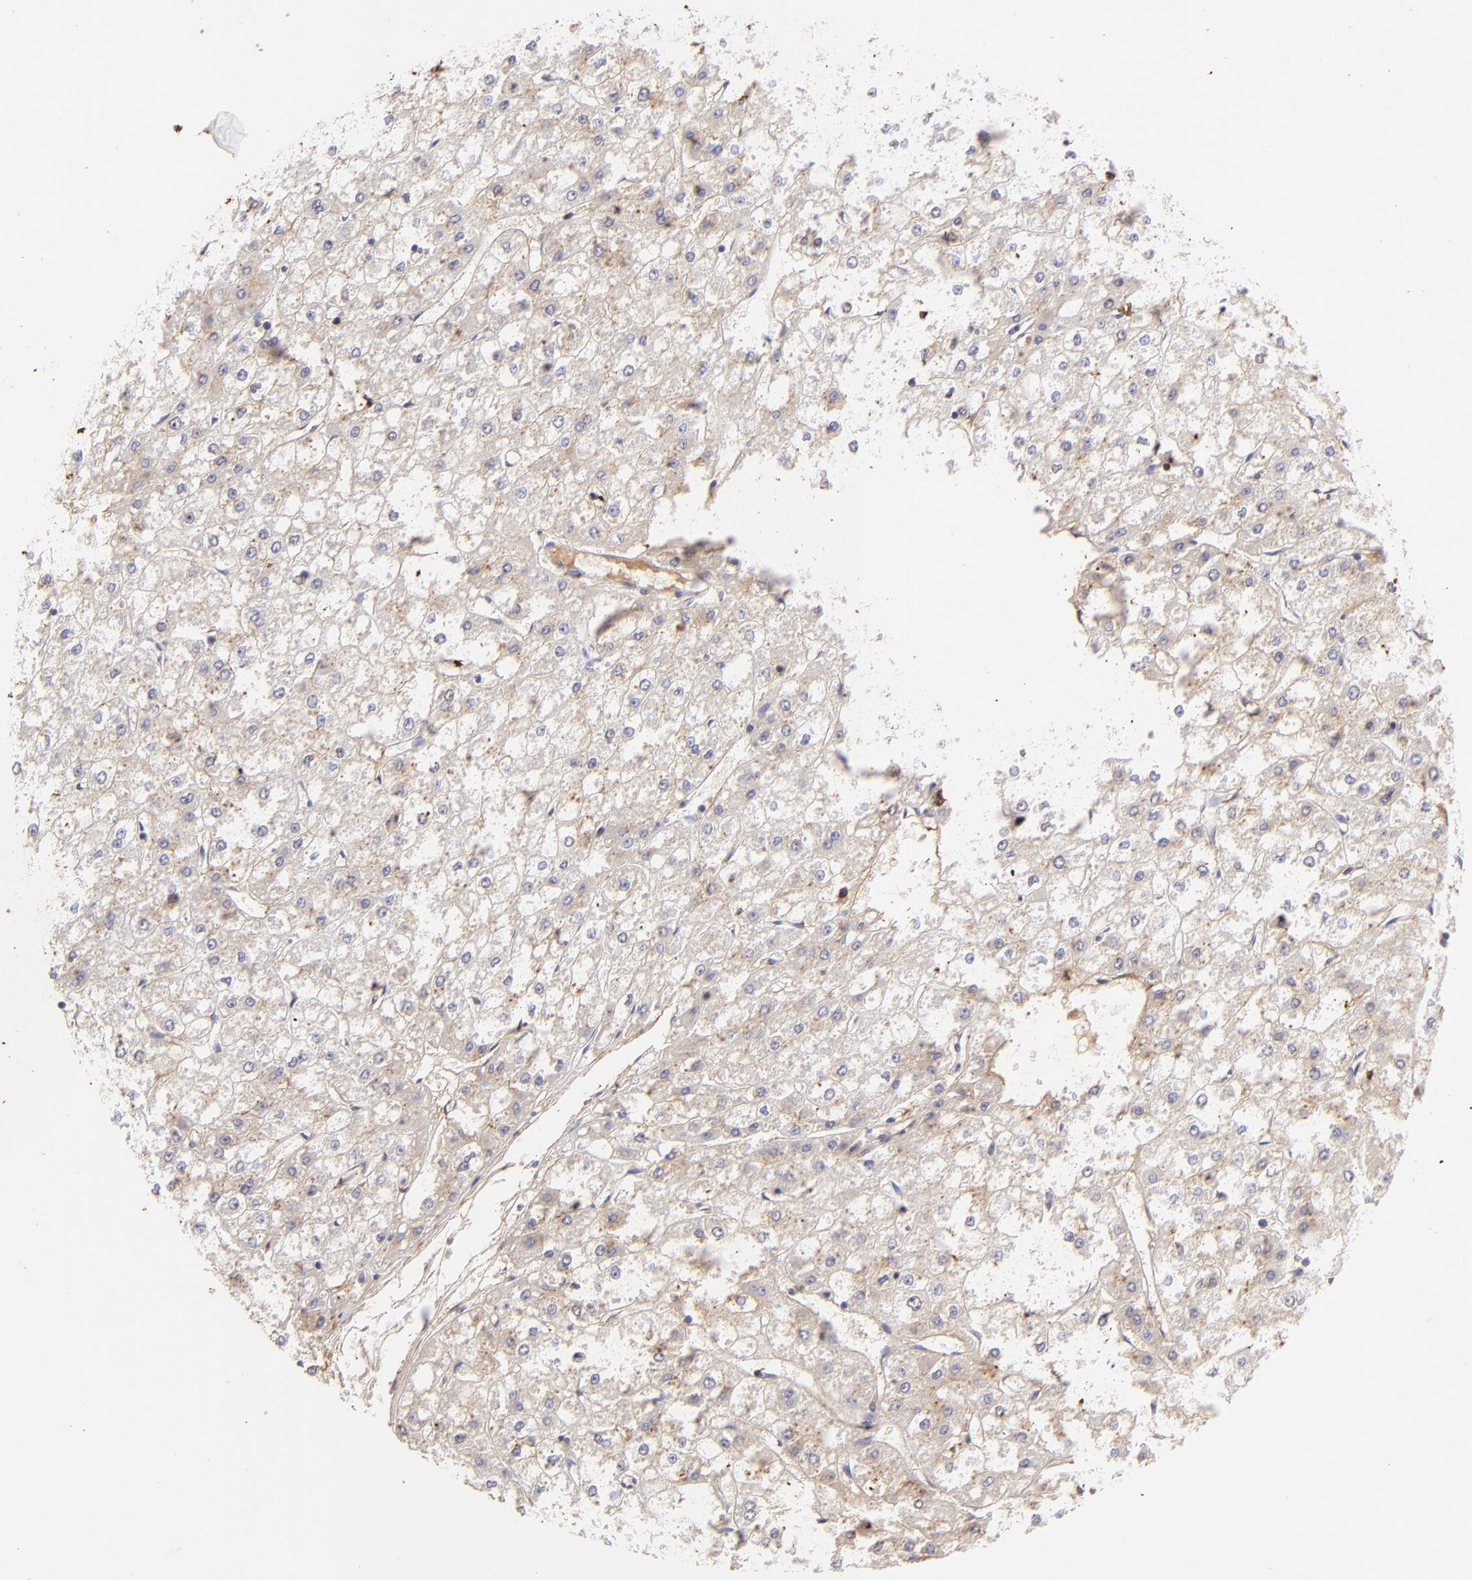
{"staining": {"intensity": "weak", "quantity": ">75%", "location": "cytoplasmic/membranous"}, "tissue": "liver cancer", "cell_type": "Tumor cells", "image_type": "cancer", "snomed": [{"axis": "morphology", "description": "Carcinoma, Hepatocellular, NOS"}, {"axis": "topography", "description": "Liver"}], "caption": "High-power microscopy captured an IHC micrograph of hepatocellular carcinoma (liver), revealing weak cytoplasmic/membranous positivity in approximately >75% of tumor cells.", "gene": "FGB", "patient": {"sex": "female", "age": 52}}